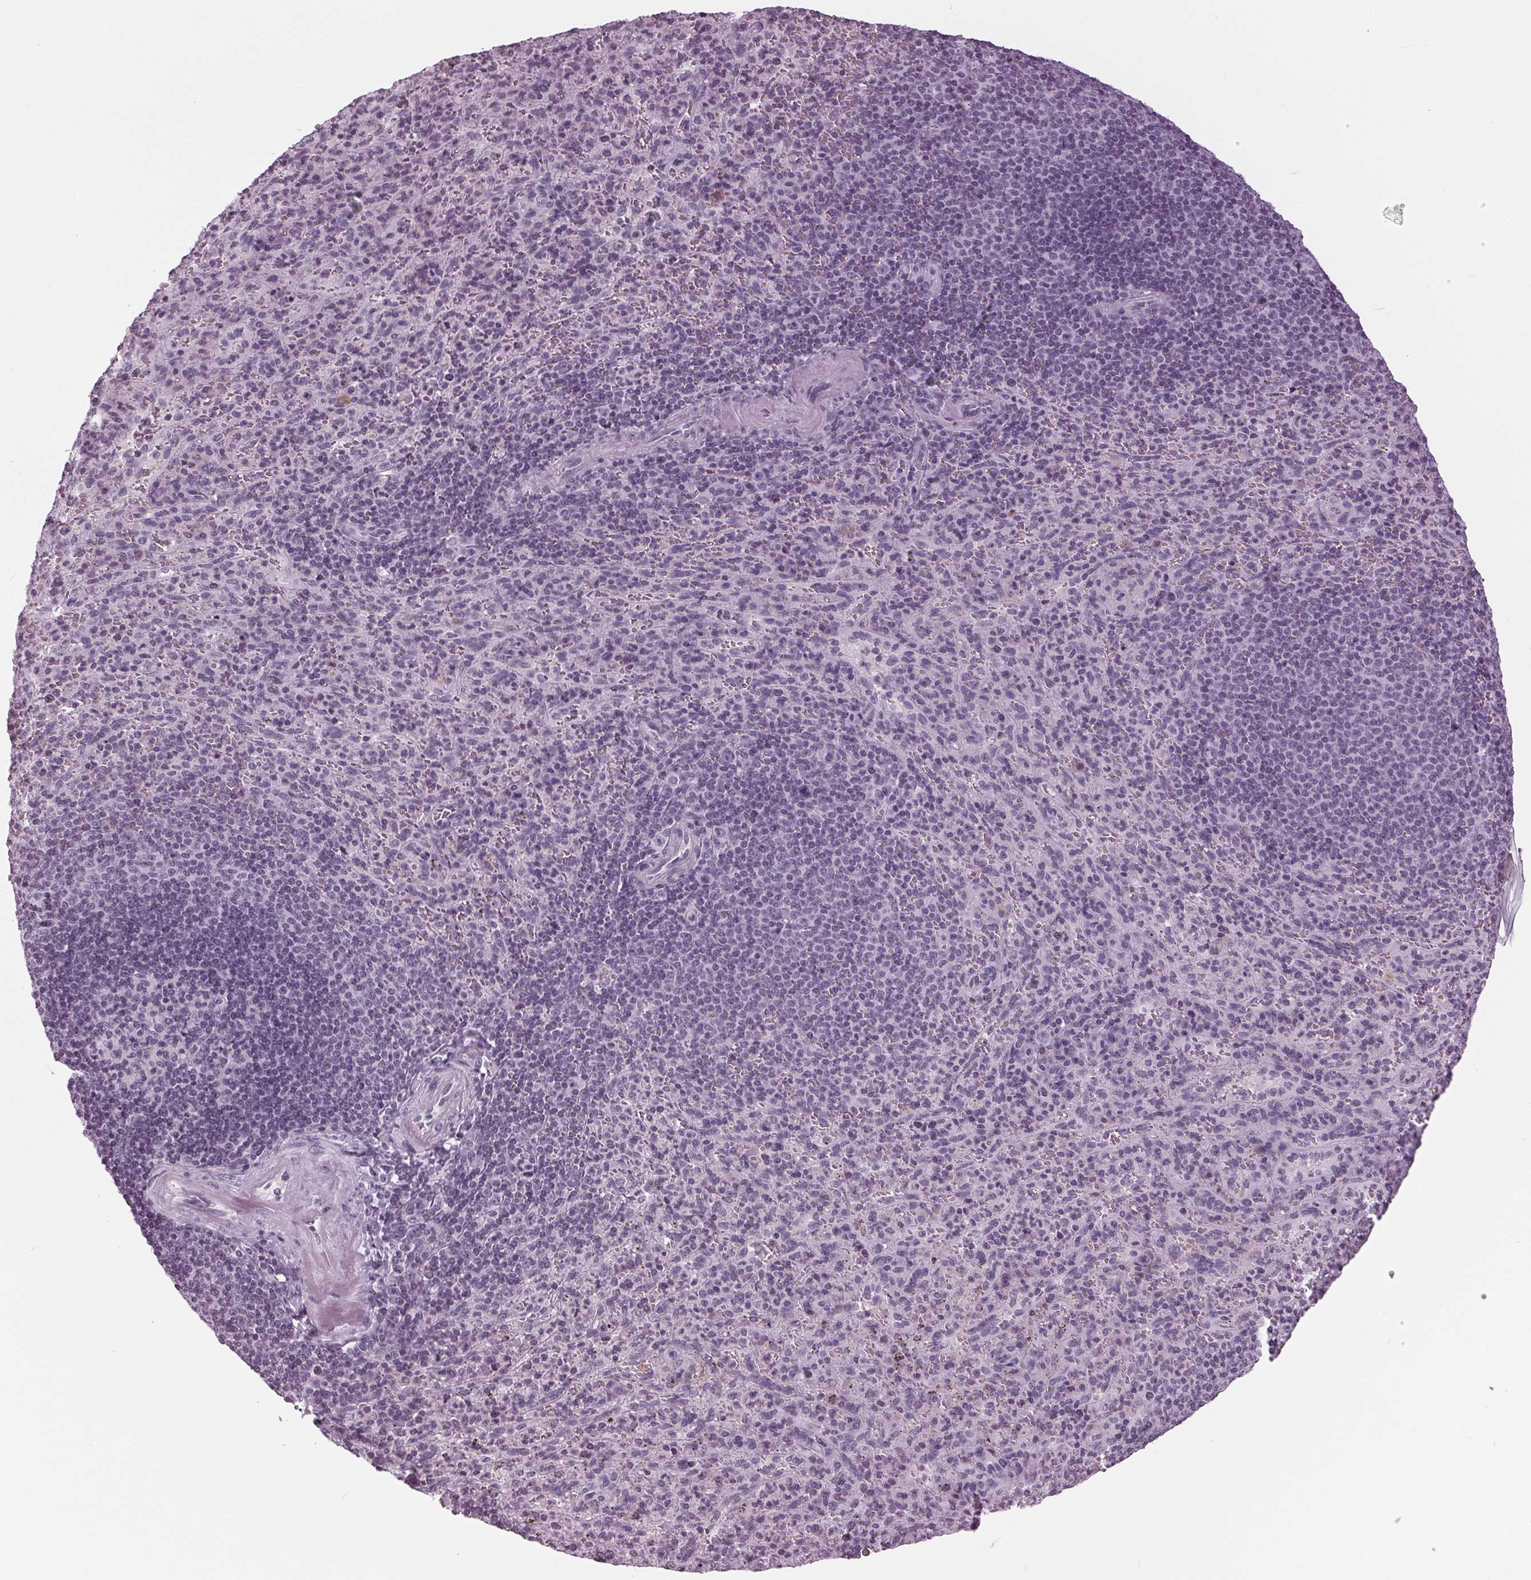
{"staining": {"intensity": "negative", "quantity": "none", "location": "none"}, "tissue": "spleen", "cell_type": "Cells in red pulp", "image_type": "normal", "snomed": [{"axis": "morphology", "description": "Normal tissue, NOS"}, {"axis": "topography", "description": "Spleen"}], "caption": "Normal spleen was stained to show a protein in brown. There is no significant staining in cells in red pulp. (DAB (3,3'-diaminobenzidine) immunohistochemistry (IHC), high magnification).", "gene": "SLC9A4", "patient": {"sex": "male", "age": 57}}